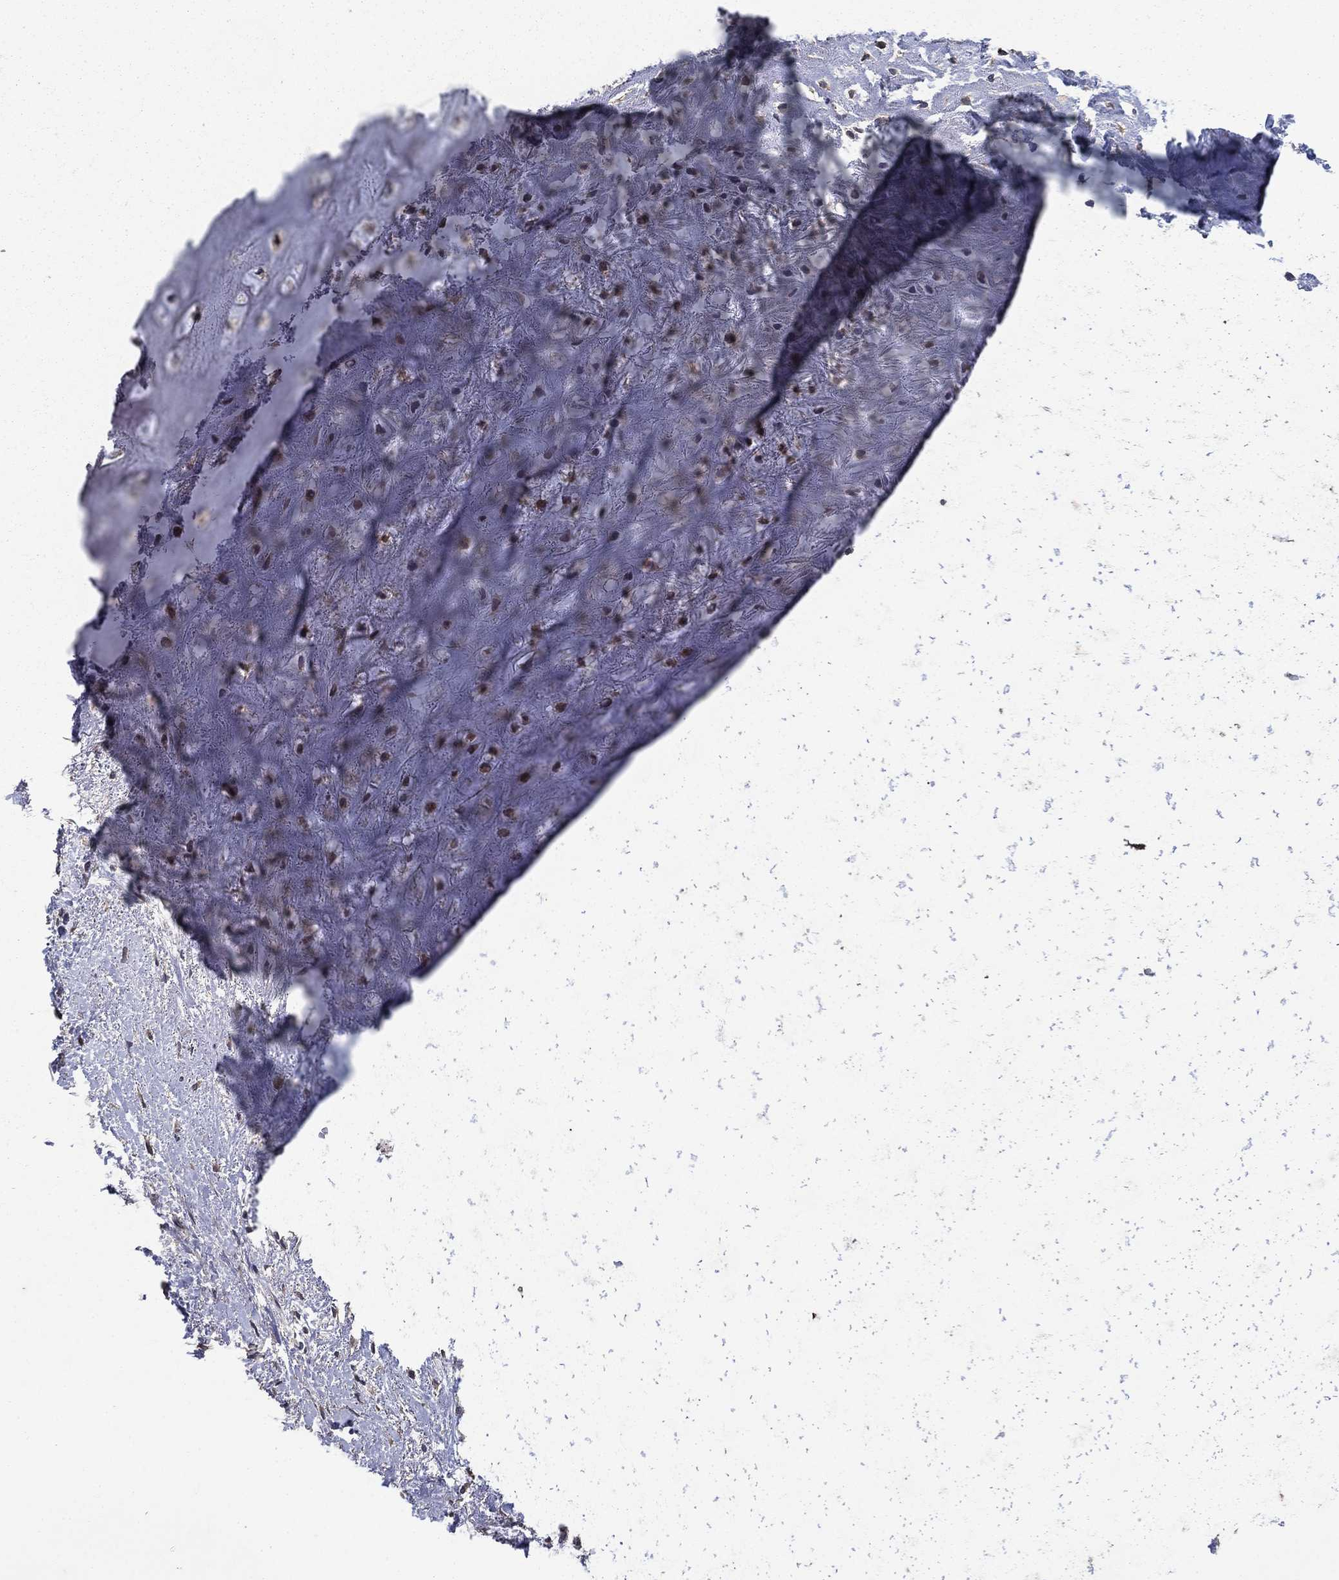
{"staining": {"intensity": "negative", "quantity": "none", "location": "none"}, "tissue": "adipose tissue", "cell_type": "Adipocytes", "image_type": "normal", "snomed": [{"axis": "morphology", "description": "Normal tissue, NOS"}, {"axis": "morphology", "description": "Squamous cell carcinoma, NOS"}, {"axis": "topography", "description": "Cartilage tissue"}, {"axis": "topography", "description": "Head-Neck"}], "caption": "Protein analysis of normal adipose tissue displays no significant staining in adipocytes.", "gene": "DVL1", "patient": {"sex": "male", "age": 62}}